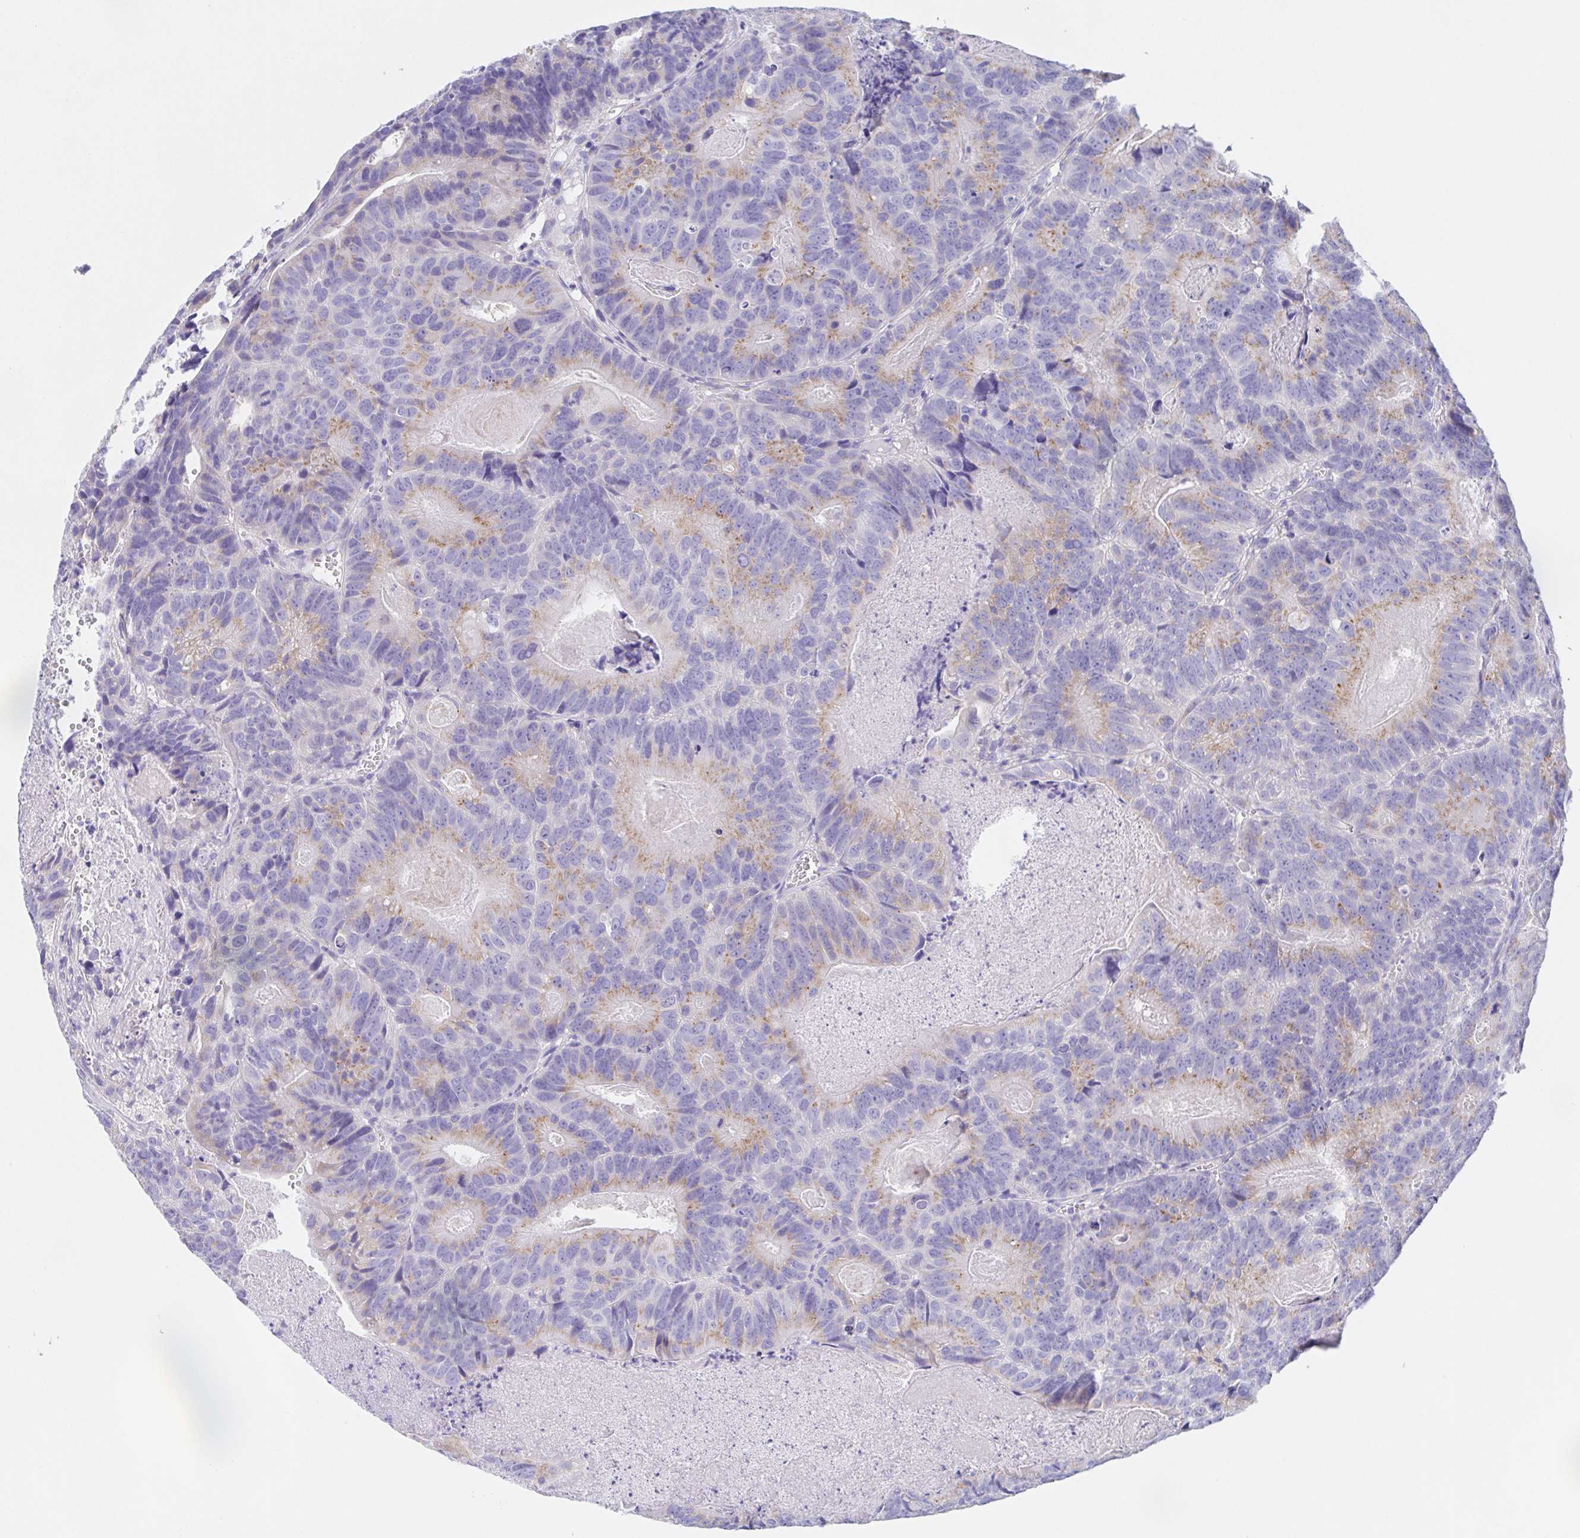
{"staining": {"intensity": "weak", "quantity": "<25%", "location": "cytoplasmic/membranous"}, "tissue": "head and neck cancer", "cell_type": "Tumor cells", "image_type": "cancer", "snomed": [{"axis": "morphology", "description": "Adenocarcinoma, NOS"}, {"axis": "topography", "description": "Head-Neck"}], "caption": "Immunohistochemical staining of human head and neck cancer (adenocarcinoma) demonstrates no significant expression in tumor cells.", "gene": "SCG3", "patient": {"sex": "male", "age": 62}}